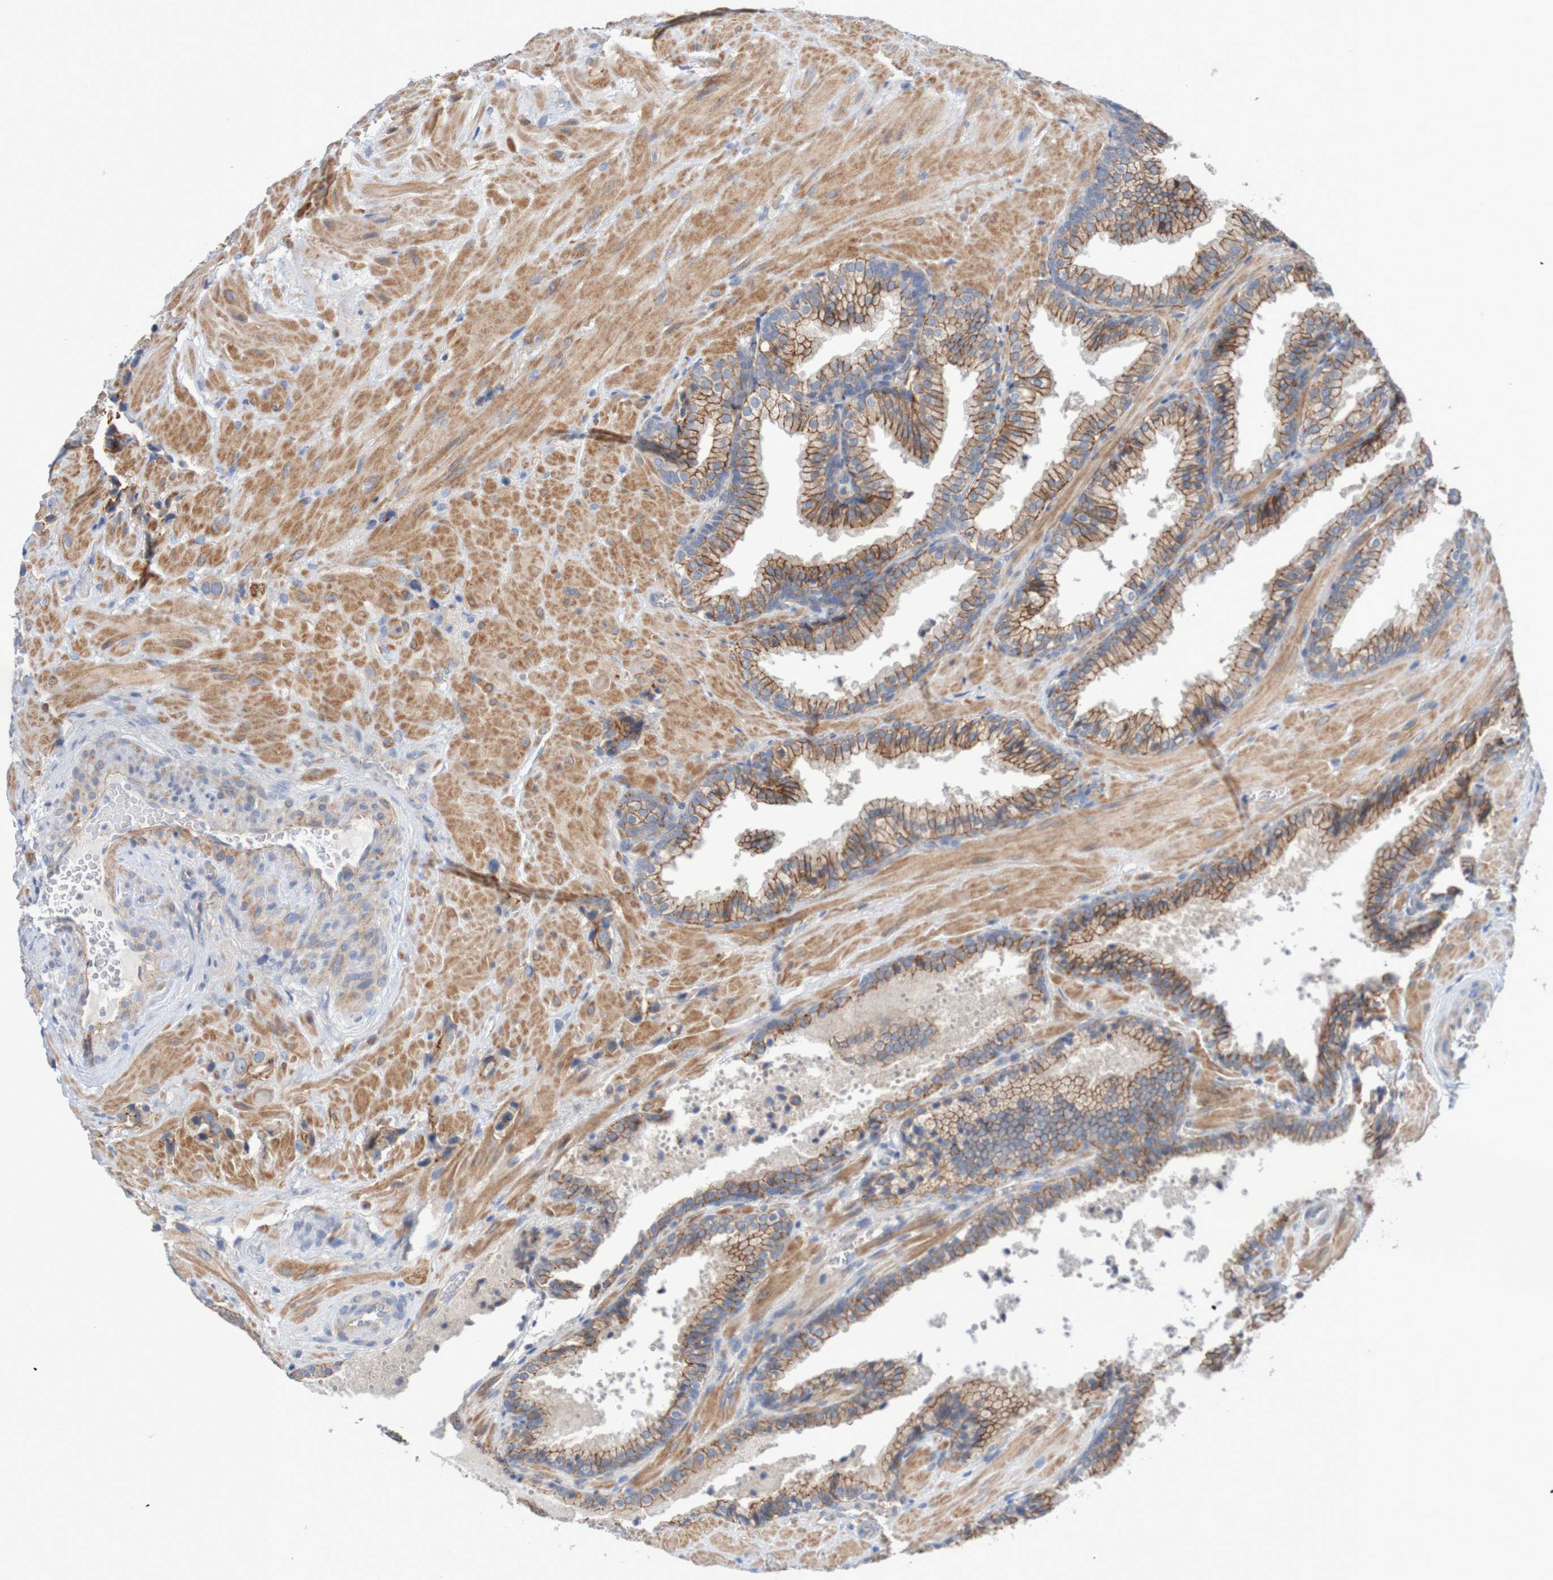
{"staining": {"intensity": "moderate", "quantity": "25%-75%", "location": "cytoplasmic/membranous"}, "tissue": "prostate cancer", "cell_type": "Tumor cells", "image_type": "cancer", "snomed": [{"axis": "morphology", "description": "Adenocarcinoma, High grade"}, {"axis": "topography", "description": "Prostate"}], "caption": "A brown stain highlights moderate cytoplasmic/membranous staining of a protein in prostate cancer (adenocarcinoma (high-grade)) tumor cells.", "gene": "NECTIN2", "patient": {"sex": "male", "age": 64}}